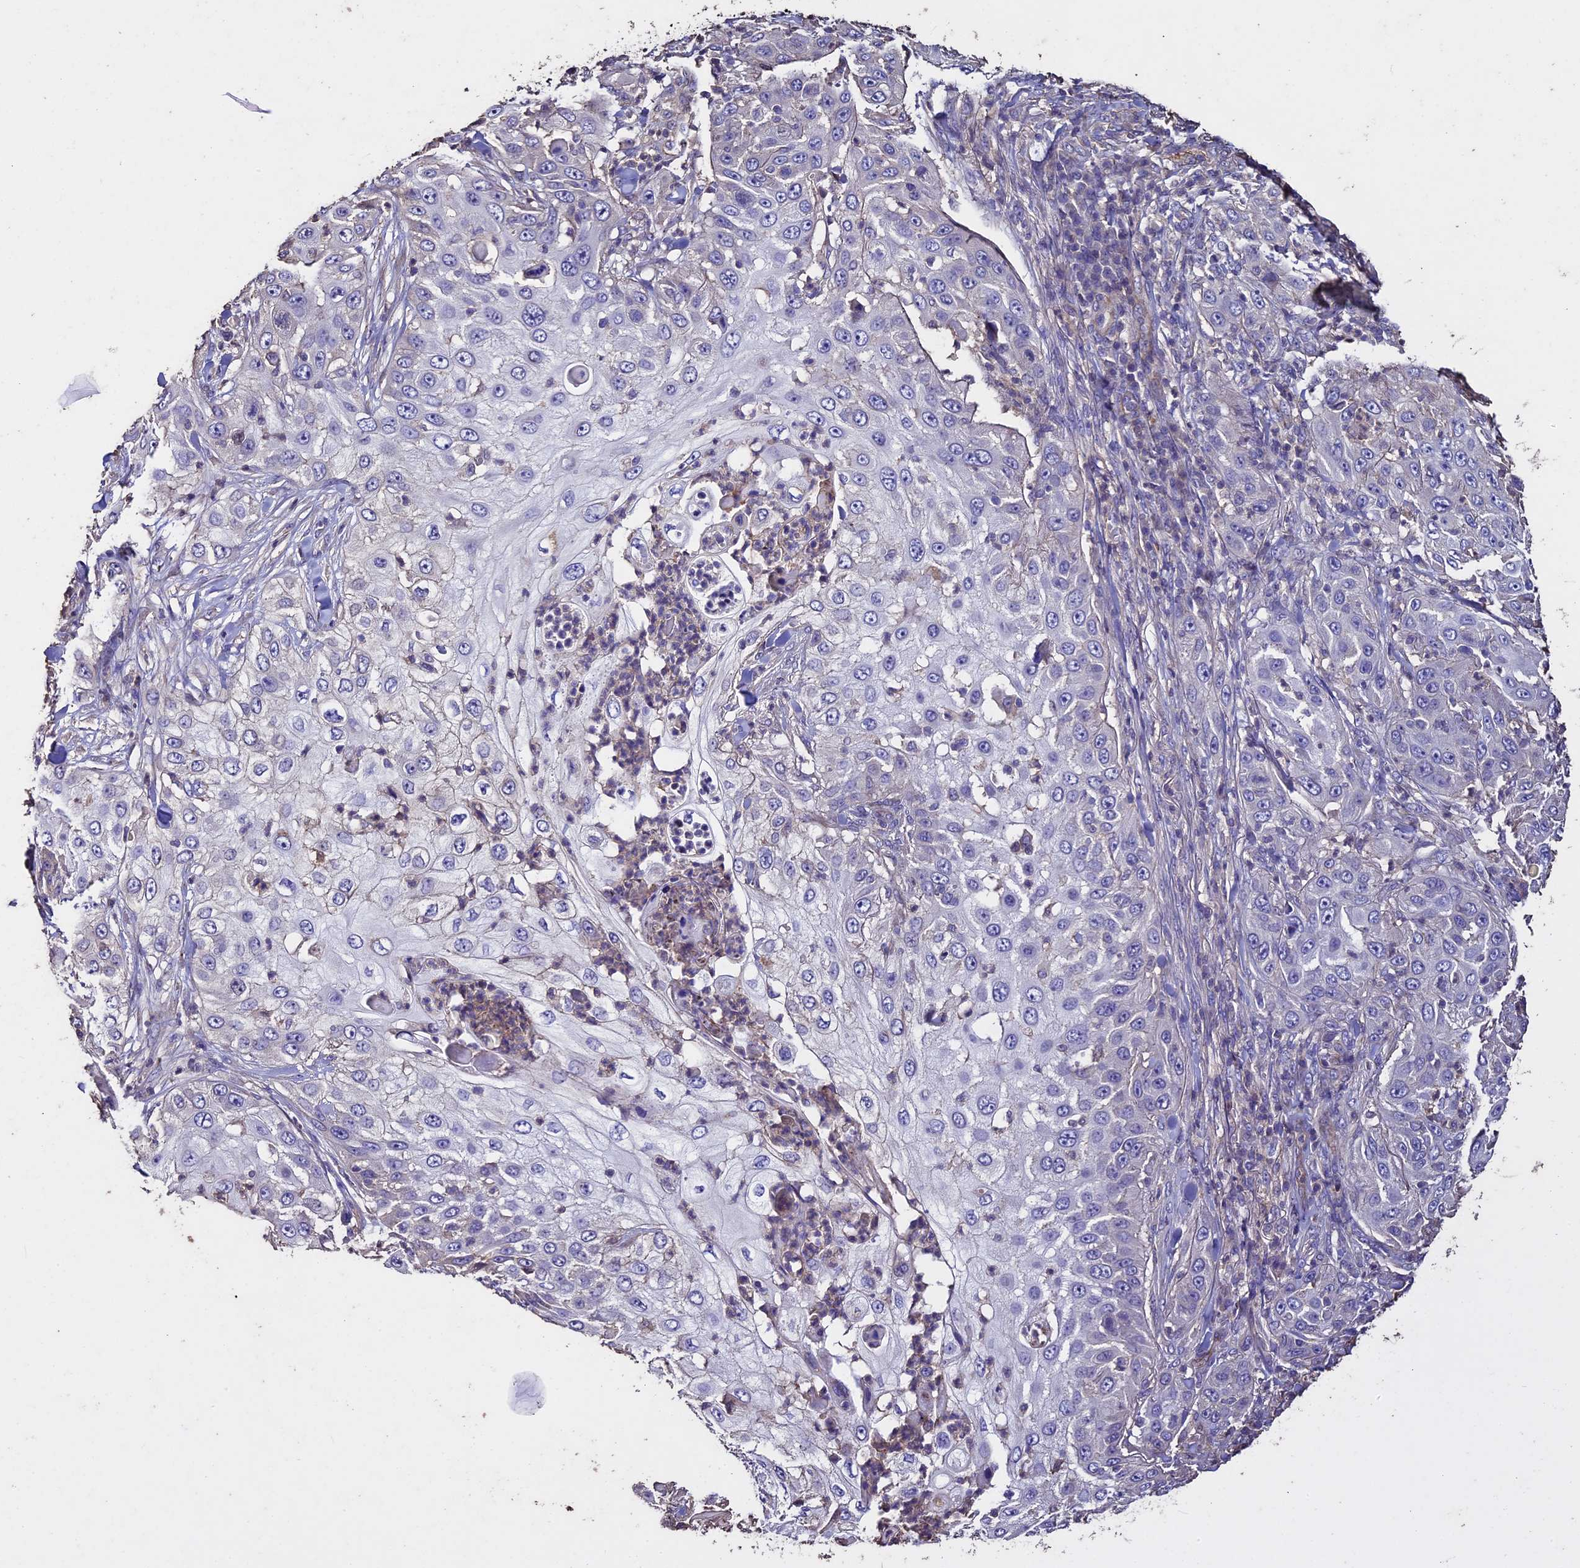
{"staining": {"intensity": "negative", "quantity": "none", "location": "none"}, "tissue": "skin cancer", "cell_type": "Tumor cells", "image_type": "cancer", "snomed": [{"axis": "morphology", "description": "Squamous cell carcinoma, NOS"}, {"axis": "topography", "description": "Skin"}], "caption": "An immunohistochemistry photomicrograph of skin cancer (squamous cell carcinoma) is shown. There is no staining in tumor cells of skin cancer (squamous cell carcinoma).", "gene": "USB1", "patient": {"sex": "female", "age": 44}}